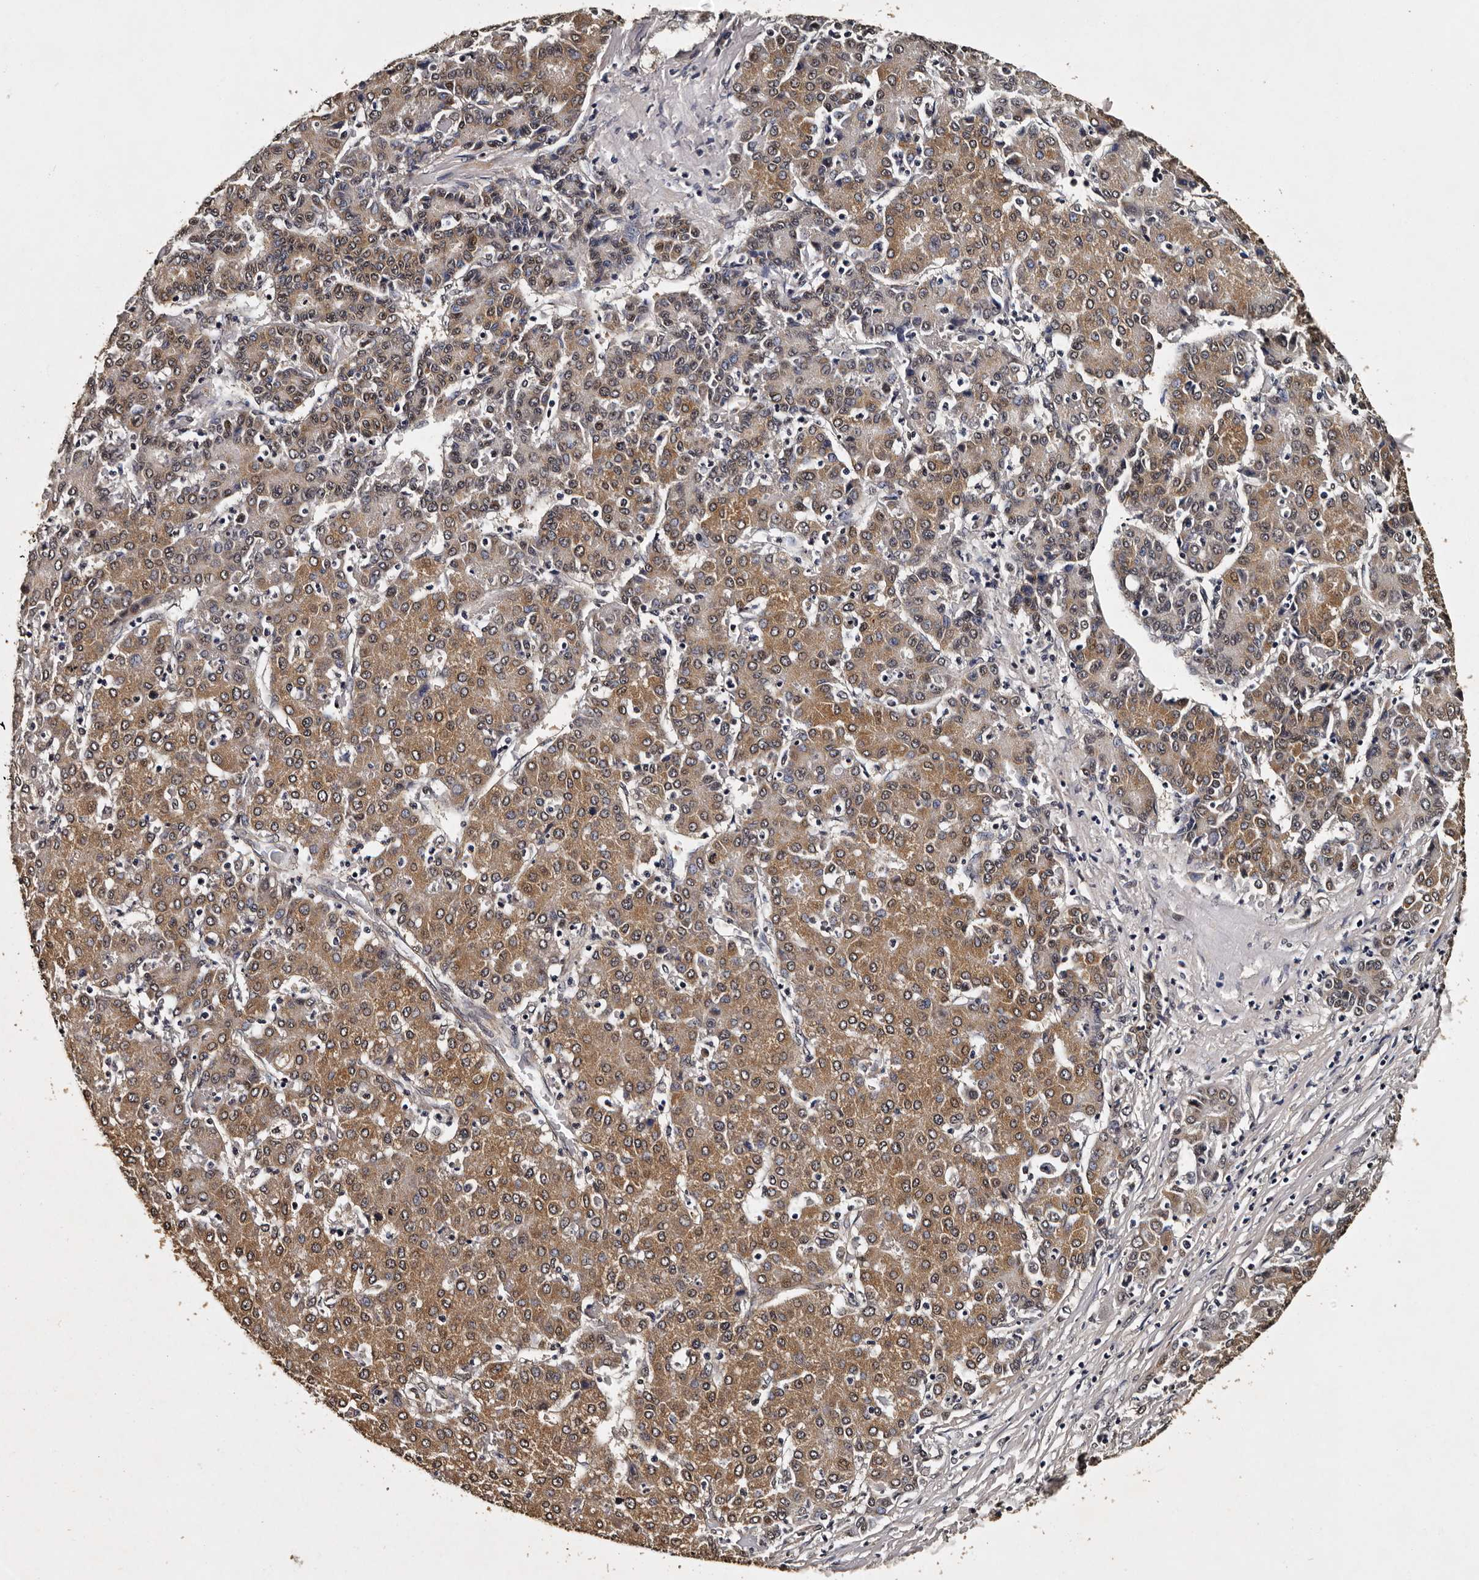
{"staining": {"intensity": "moderate", "quantity": ">75%", "location": "cytoplasmic/membranous"}, "tissue": "liver cancer", "cell_type": "Tumor cells", "image_type": "cancer", "snomed": [{"axis": "morphology", "description": "Carcinoma, Hepatocellular, NOS"}, {"axis": "topography", "description": "Liver"}], "caption": "An IHC photomicrograph of neoplastic tissue is shown. Protein staining in brown shows moderate cytoplasmic/membranous positivity in liver cancer (hepatocellular carcinoma) within tumor cells. (DAB IHC with brightfield microscopy, high magnification).", "gene": "CPNE3", "patient": {"sex": "male", "age": 65}}